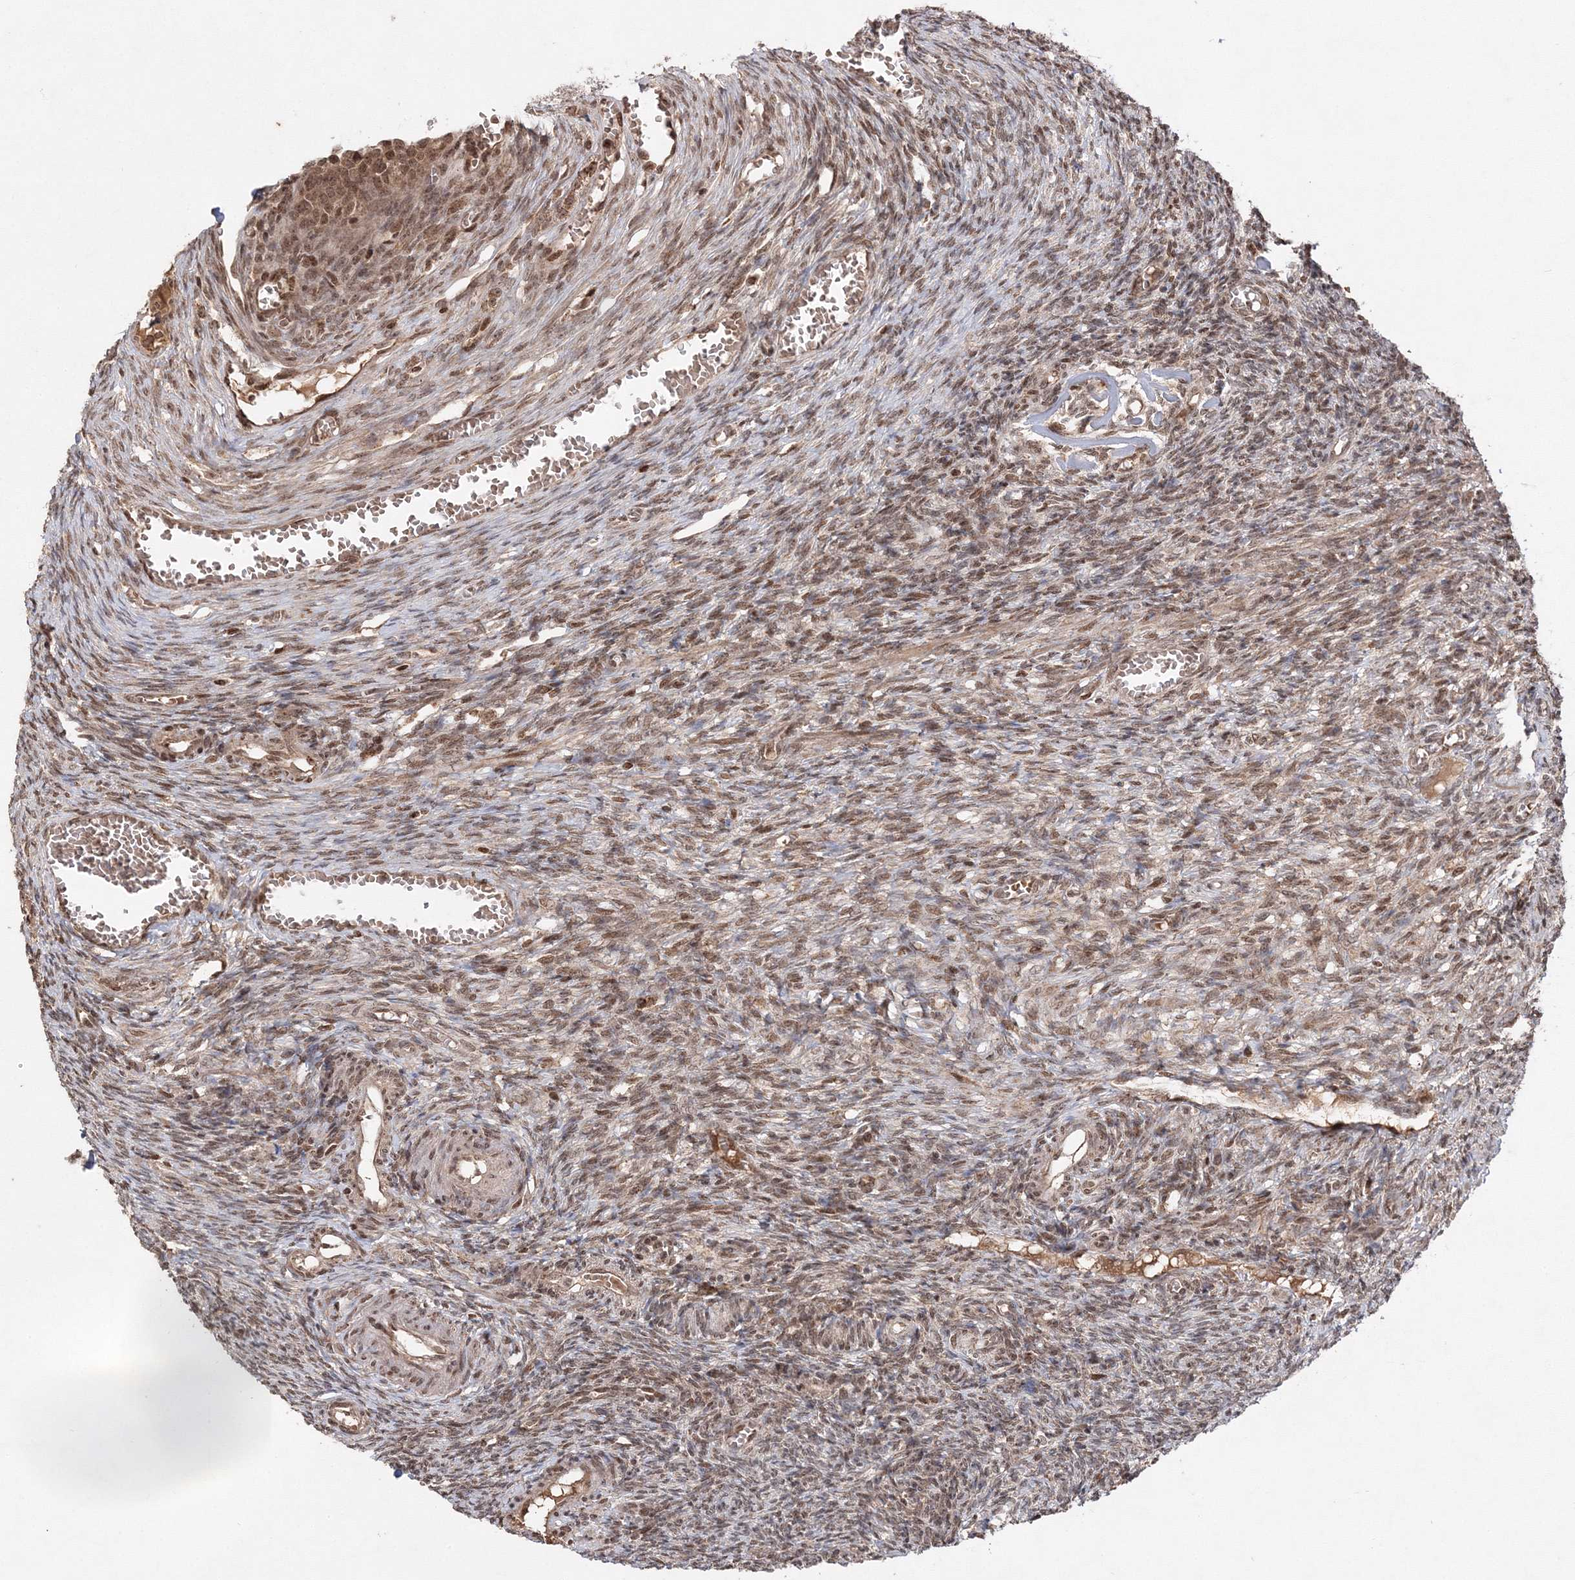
{"staining": {"intensity": "moderate", "quantity": ">75%", "location": "cytoplasmic/membranous"}, "tissue": "ovary", "cell_type": "Follicle cells", "image_type": "normal", "snomed": [{"axis": "morphology", "description": "Normal tissue, NOS"}, {"axis": "topography", "description": "Ovary"}], "caption": "The image reveals staining of unremarkable ovary, revealing moderate cytoplasmic/membranous protein staining (brown color) within follicle cells.", "gene": "CARM1", "patient": {"sex": "female", "age": 27}}